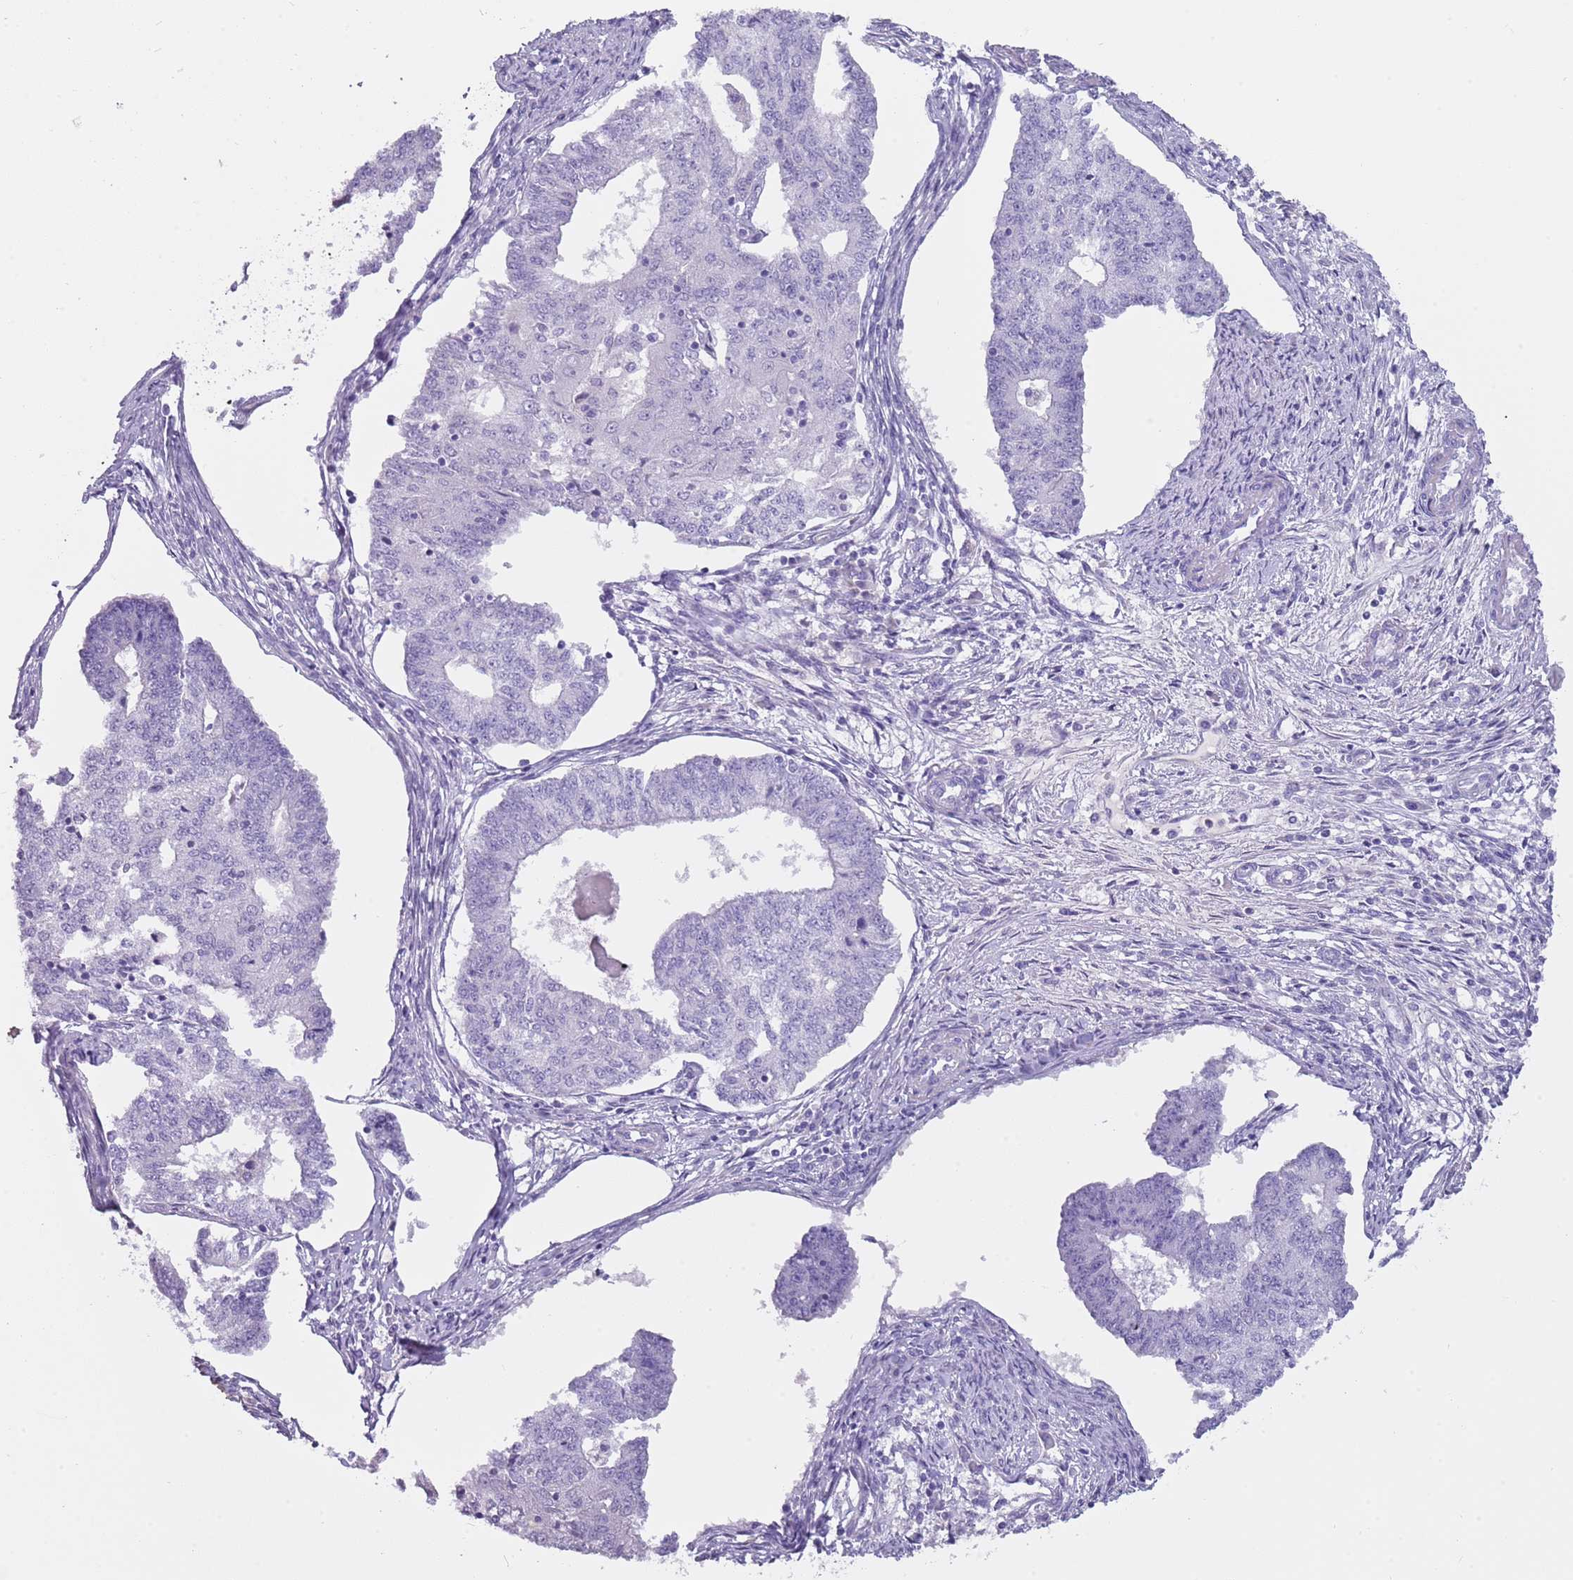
{"staining": {"intensity": "negative", "quantity": "none", "location": "none"}, "tissue": "endometrial cancer", "cell_type": "Tumor cells", "image_type": "cancer", "snomed": [{"axis": "morphology", "description": "Adenocarcinoma, NOS"}, {"axis": "topography", "description": "Endometrium"}], "caption": "The IHC photomicrograph has no significant staining in tumor cells of endometrial adenocarcinoma tissue.", "gene": "NBPF6", "patient": {"sex": "female", "age": 56}}